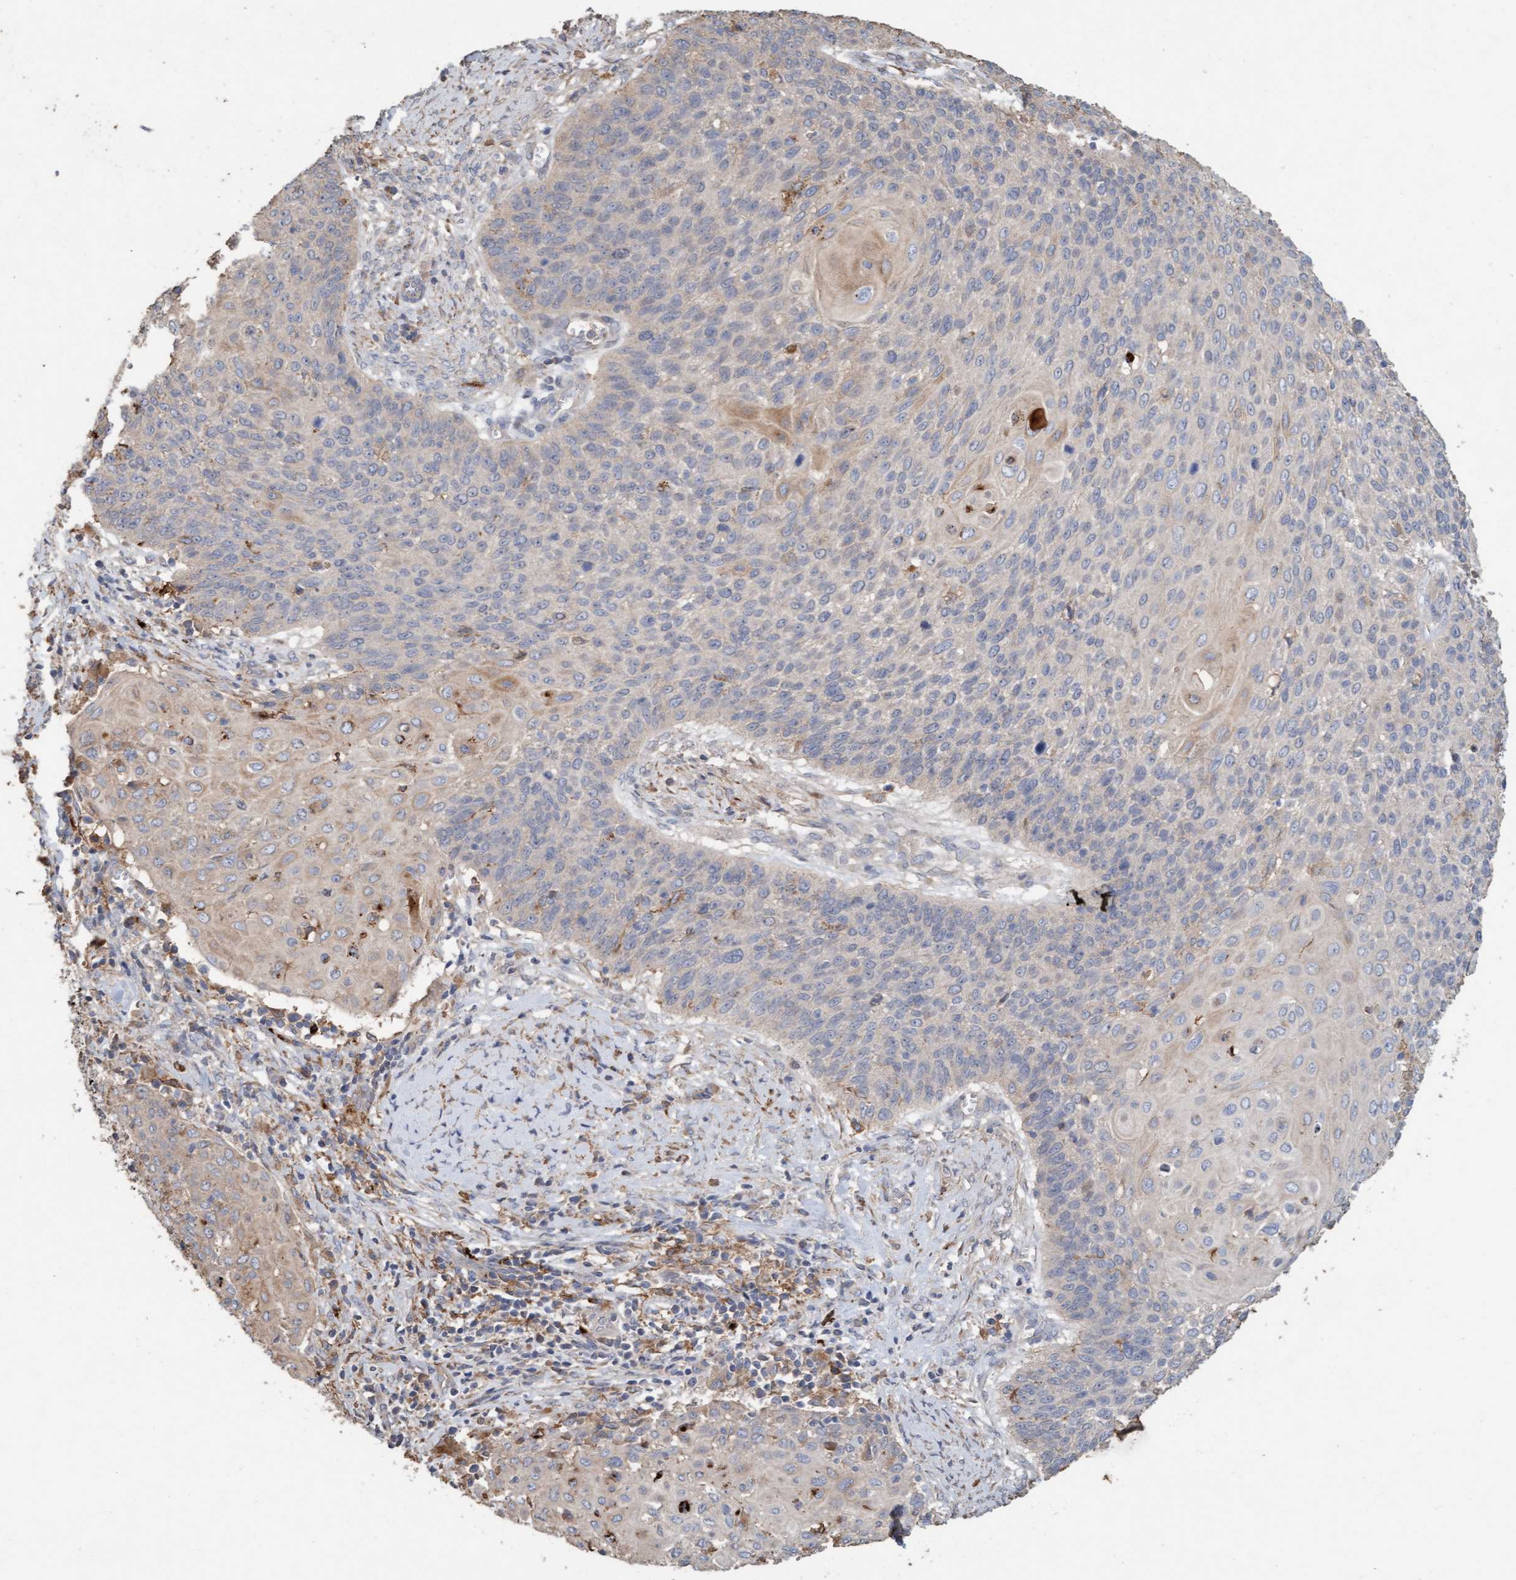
{"staining": {"intensity": "negative", "quantity": "none", "location": "none"}, "tissue": "cervical cancer", "cell_type": "Tumor cells", "image_type": "cancer", "snomed": [{"axis": "morphology", "description": "Squamous cell carcinoma, NOS"}, {"axis": "topography", "description": "Cervix"}], "caption": "The image reveals no significant positivity in tumor cells of cervical cancer.", "gene": "LONRF1", "patient": {"sex": "female", "age": 39}}